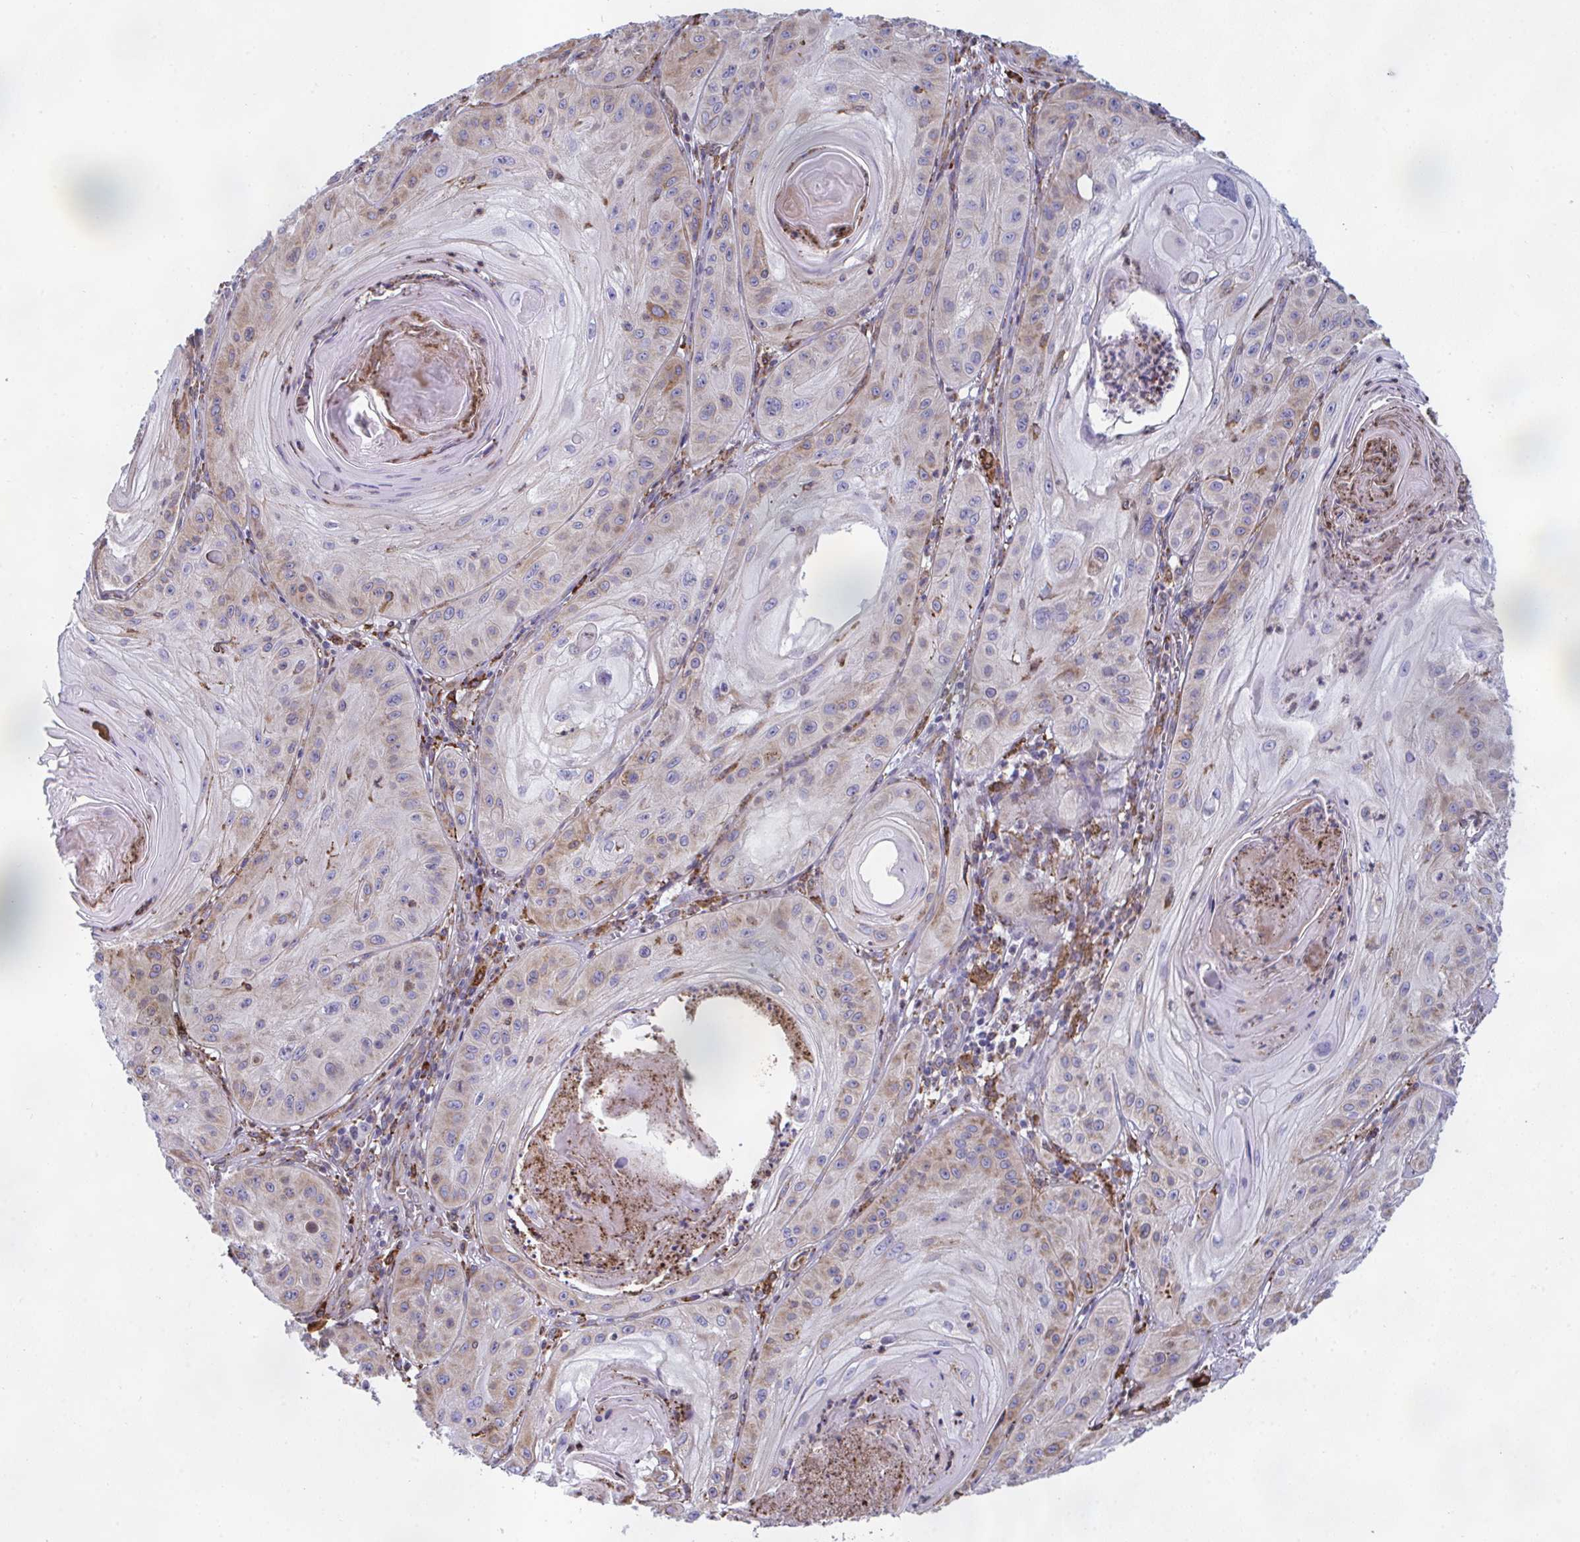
{"staining": {"intensity": "weak", "quantity": "25%-75%", "location": "cytoplasmic/membranous"}, "tissue": "skin cancer", "cell_type": "Tumor cells", "image_type": "cancer", "snomed": [{"axis": "morphology", "description": "Squamous cell carcinoma, NOS"}, {"axis": "topography", "description": "Skin"}], "caption": "Immunohistochemical staining of human skin squamous cell carcinoma reveals low levels of weak cytoplasmic/membranous protein staining in approximately 25%-75% of tumor cells. Using DAB (brown) and hematoxylin (blue) stains, captured at high magnification using brightfield microscopy.", "gene": "PEAK3", "patient": {"sex": "male", "age": 85}}